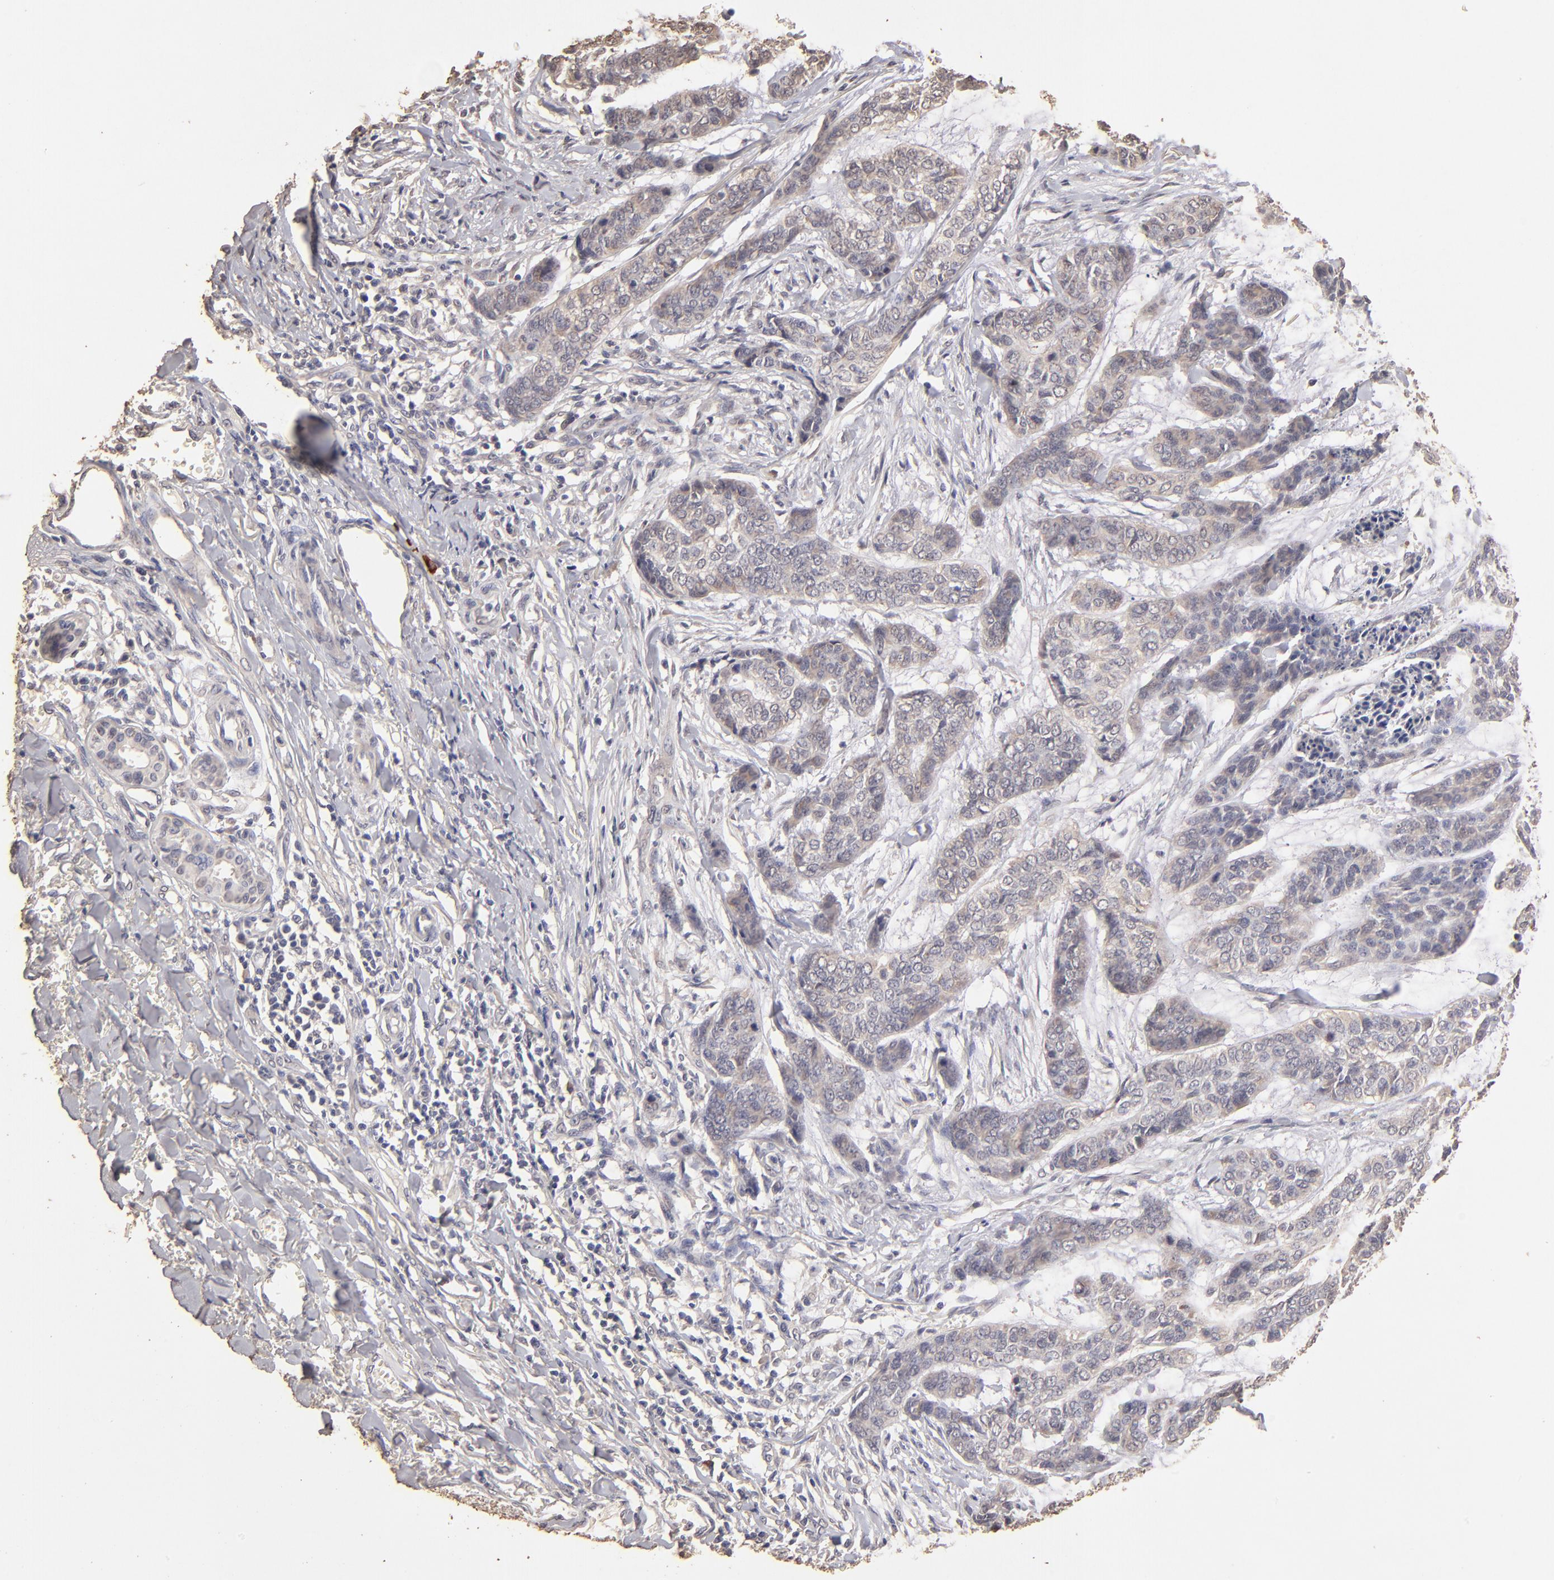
{"staining": {"intensity": "weak", "quantity": "25%-75%", "location": "cytoplasmic/membranous"}, "tissue": "skin cancer", "cell_type": "Tumor cells", "image_type": "cancer", "snomed": [{"axis": "morphology", "description": "Basal cell carcinoma"}, {"axis": "topography", "description": "Skin"}], "caption": "High-magnification brightfield microscopy of skin cancer stained with DAB (brown) and counterstained with hematoxylin (blue). tumor cells exhibit weak cytoplasmic/membranous expression is identified in approximately25%-75% of cells. (Brightfield microscopy of DAB IHC at high magnification).", "gene": "OPHN1", "patient": {"sex": "female", "age": 64}}